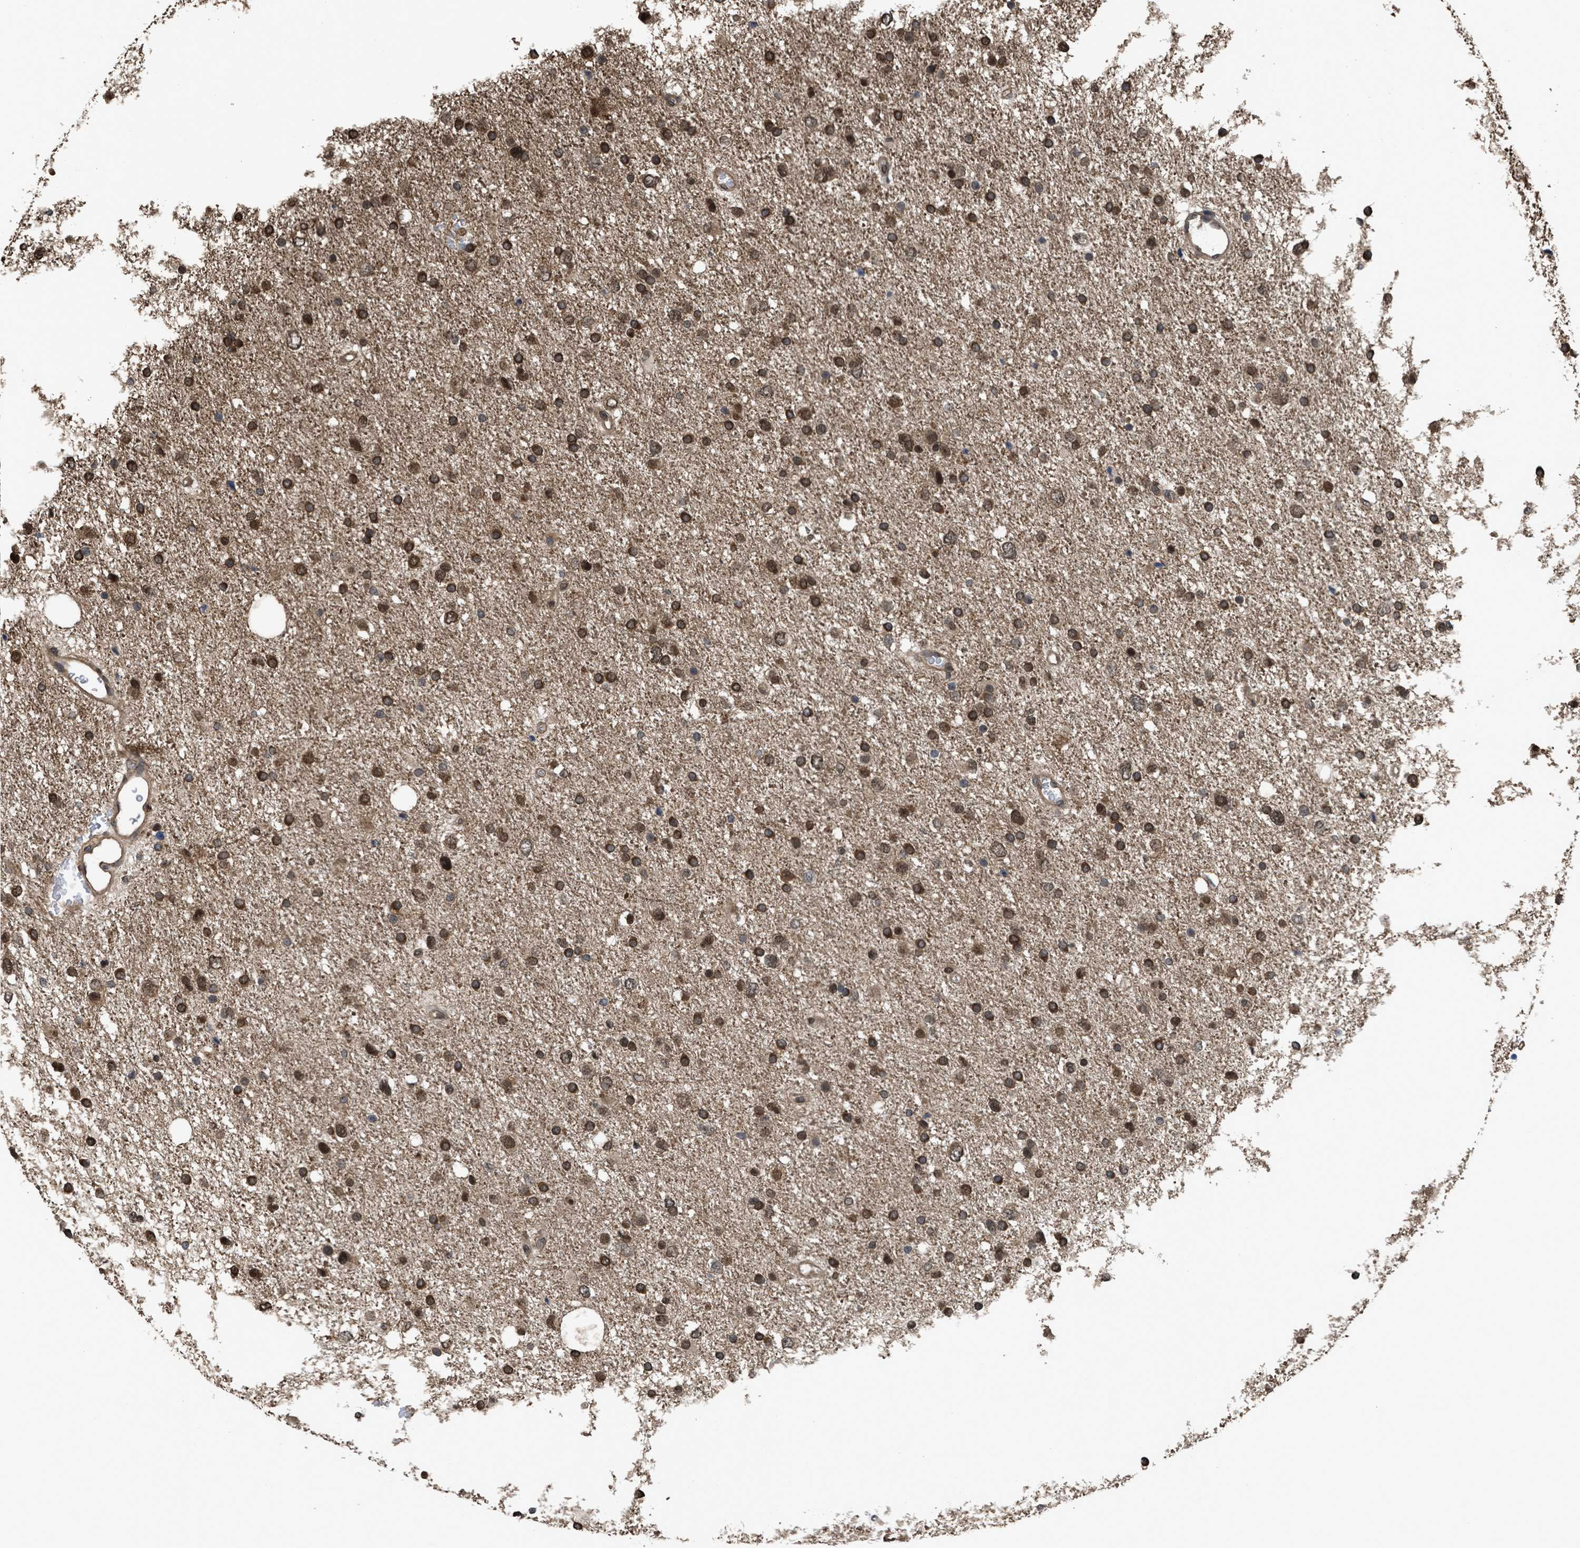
{"staining": {"intensity": "strong", "quantity": ">75%", "location": "cytoplasmic/membranous,nuclear"}, "tissue": "glioma", "cell_type": "Tumor cells", "image_type": "cancer", "snomed": [{"axis": "morphology", "description": "Glioma, malignant, Low grade"}, {"axis": "topography", "description": "Brain"}], "caption": "Immunohistochemistry of glioma reveals high levels of strong cytoplasmic/membranous and nuclear positivity in approximately >75% of tumor cells.", "gene": "YWHAG", "patient": {"sex": "female", "age": 37}}